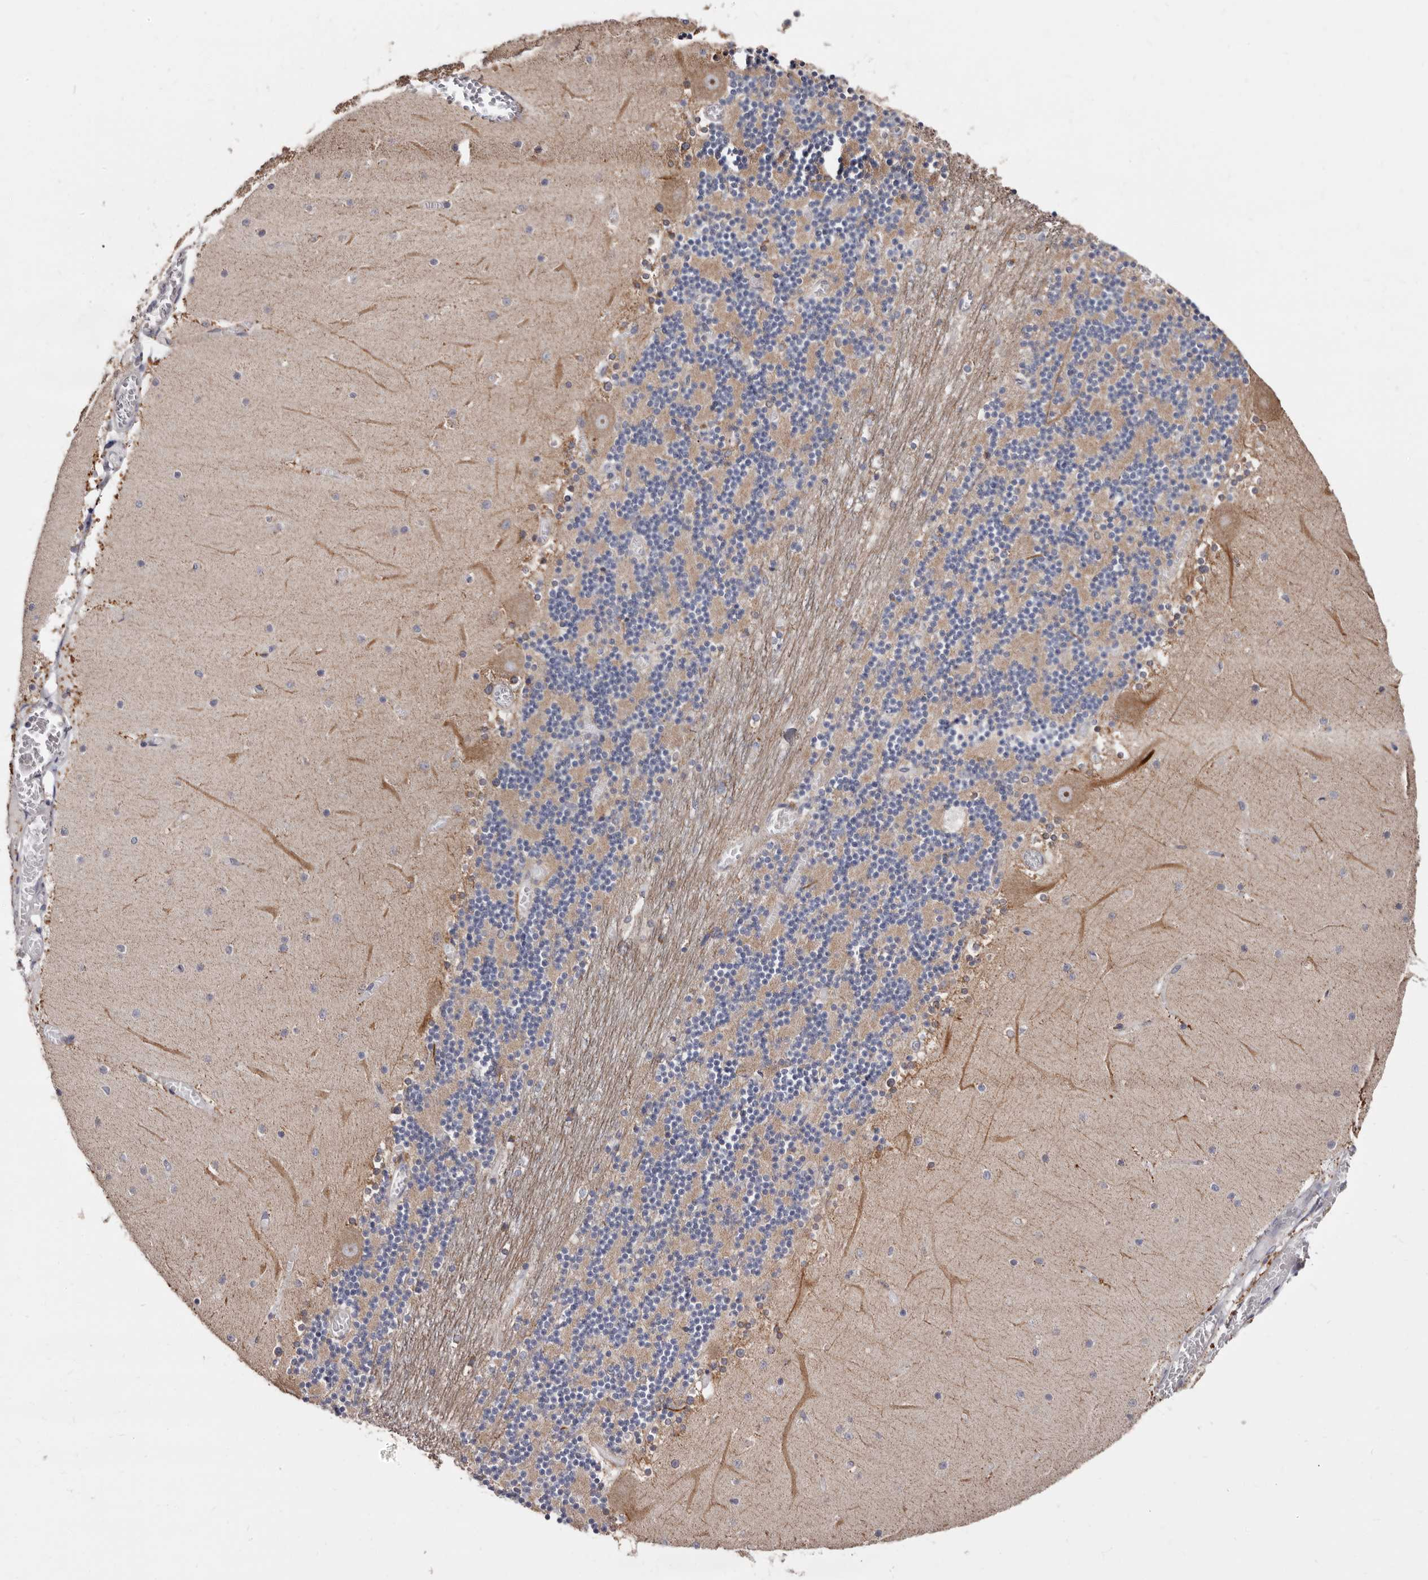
{"staining": {"intensity": "negative", "quantity": "none", "location": "none"}, "tissue": "cerebellum", "cell_type": "Cells in granular layer", "image_type": "normal", "snomed": [{"axis": "morphology", "description": "Normal tissue, NOS"}, {"axis": "topography", "description": "Cerebellum"}], "caption": "The micrograph exhibits no staining of cells in granular layer in normal cerebellum. Brightfield microscopy of IHC stained with DAB (brown) and hematoxylin (blue), captured at high magnification.", "gene": "MRPL18", "patient": {"sex": "female", "age": 28}}